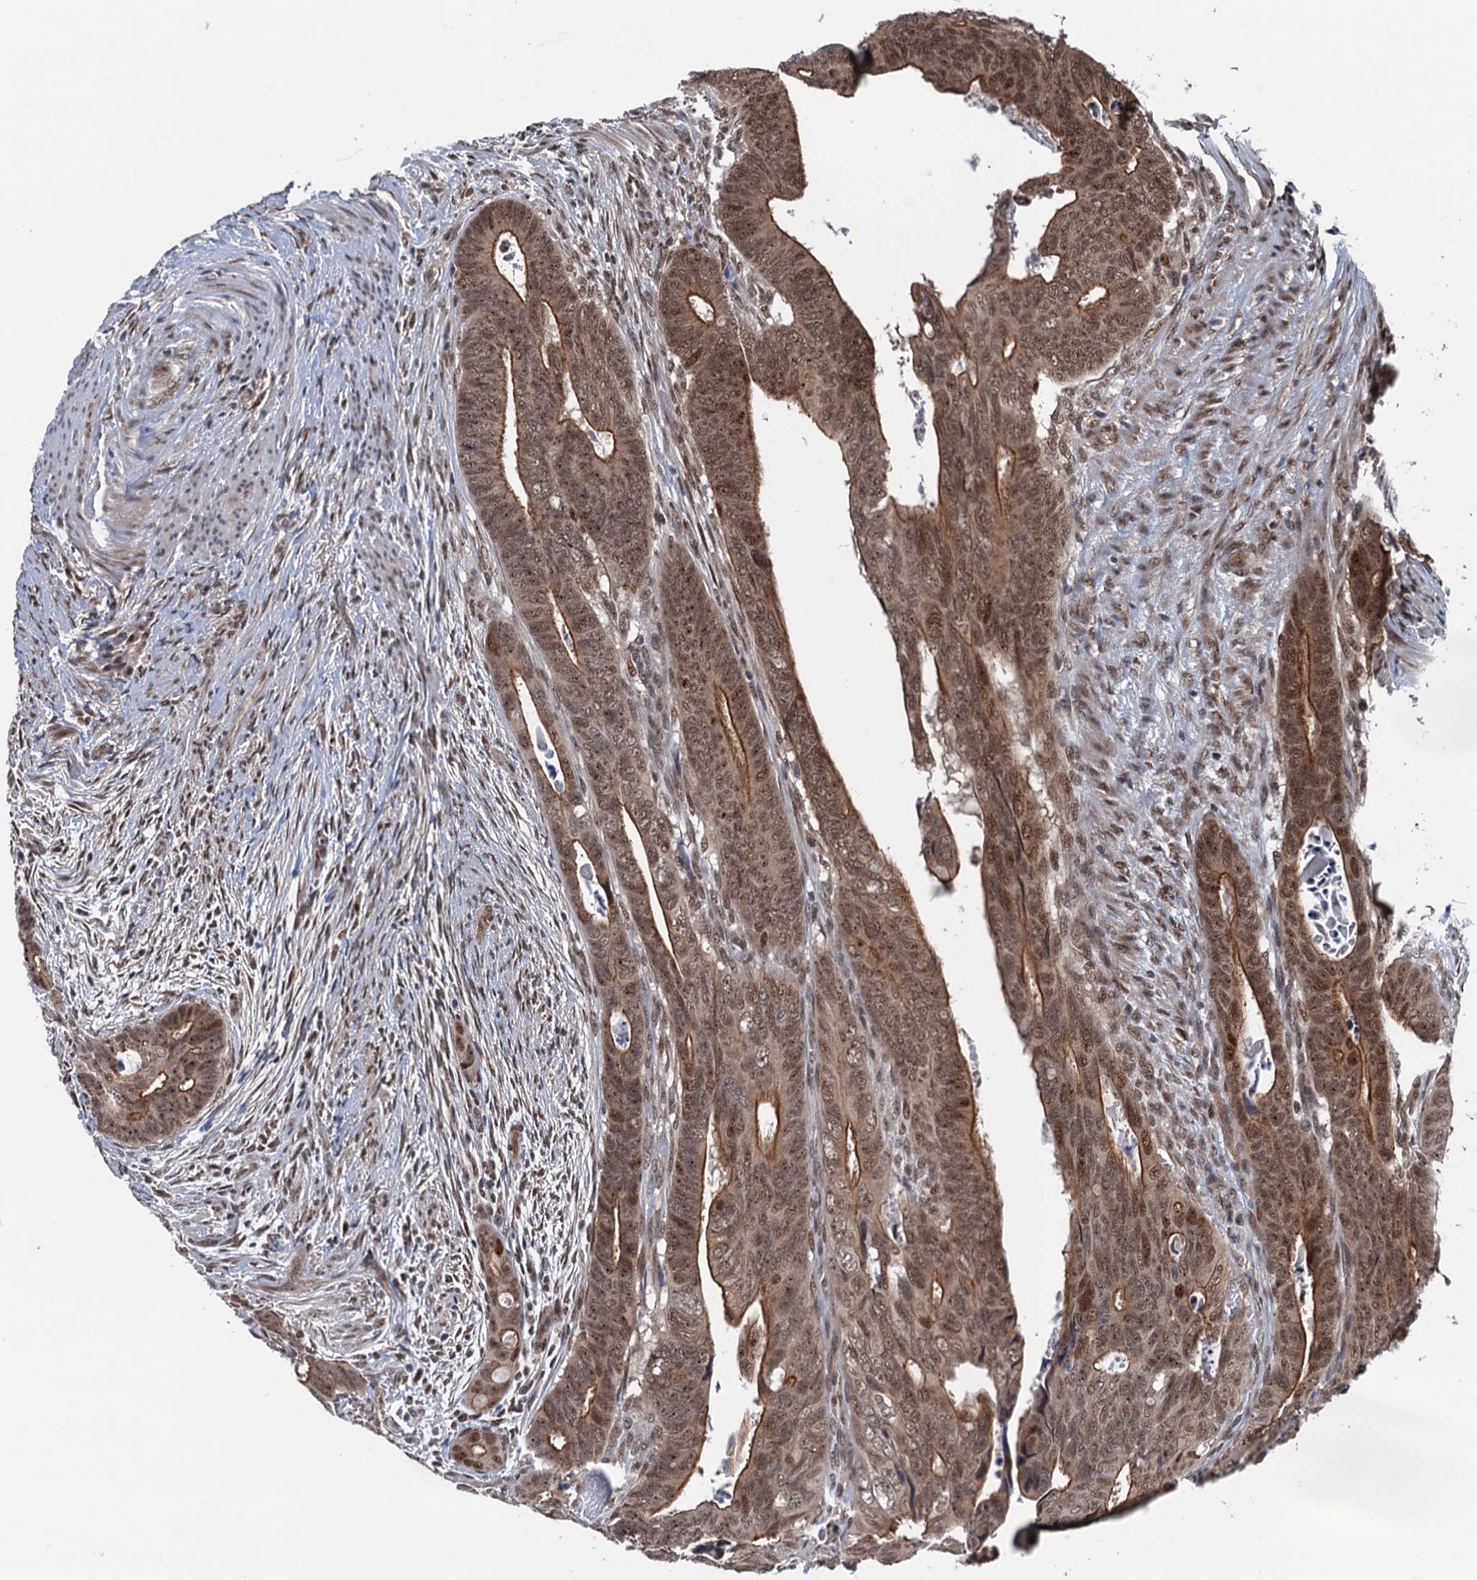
{"staining": {"intensity": "moderate", "quantity": ">75%", "location": "cytoplasmic/membranous,nuclear"}, "tissue": "colorectal cancer", "cell_type": "Tumor cells", "image_type": "cancer", "snomed": [{"axis": "morphology", "description": "Adenocarcinoma, NOS"}, {"axis": "topography", "description": "Rectum"}], "caption": "An image showing moderate cytoplasmic/membranous and nuclear positivity in about >75% of tumor cells in colorectal cancer (adenocarcinoma), as visualized by brown immunohistochemical staining.", "gene": "RASSF4", "patient": {"sex": "female", "age": 78}}